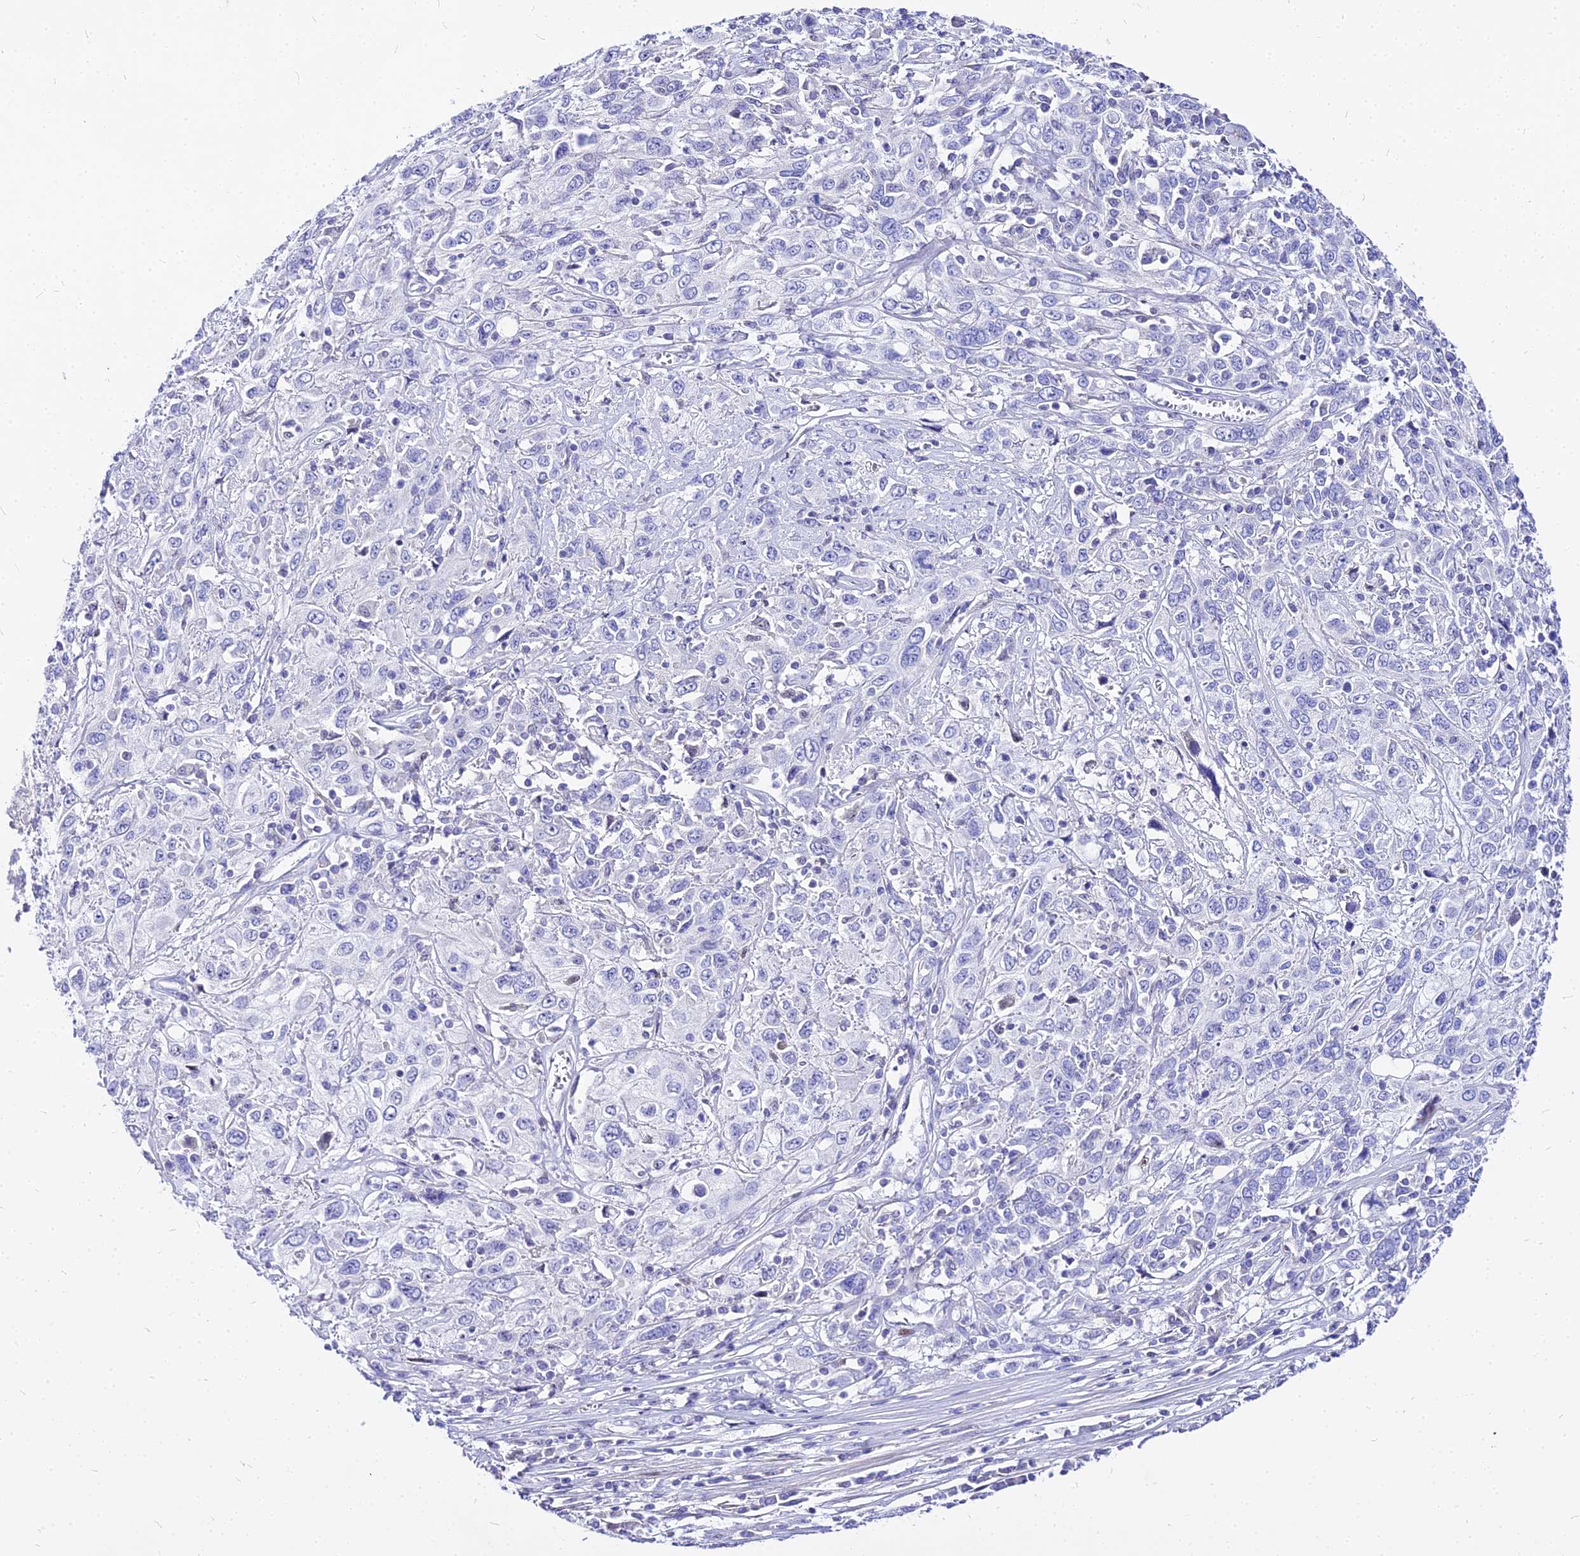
{"staining": {"intensity": "negative", "quantity": "none", "location": "none"}, "tissue": "cervical cancer", "cell_type": "Tumor cells", "image_type": "cancer", "snomed": [{"axis": "morphology", "description": "Squamous cell carcinoma, NOS"}, {"axis": "topography", "description": "Cervix"}], "caption": "Immunohistochemistry (IHC) histopathology image of cervical cancer (squamous cell carcinoma) stained for a protein (brown), which reveals no staining in tumor cells. The staining was performed using DAB to visualize the protein expression in brown, while the nuclei were stained in blue with hematoxylin (Magnification: 20x).", "gene": "CARD18", "patient": {"sex": "female", "age": 46}}